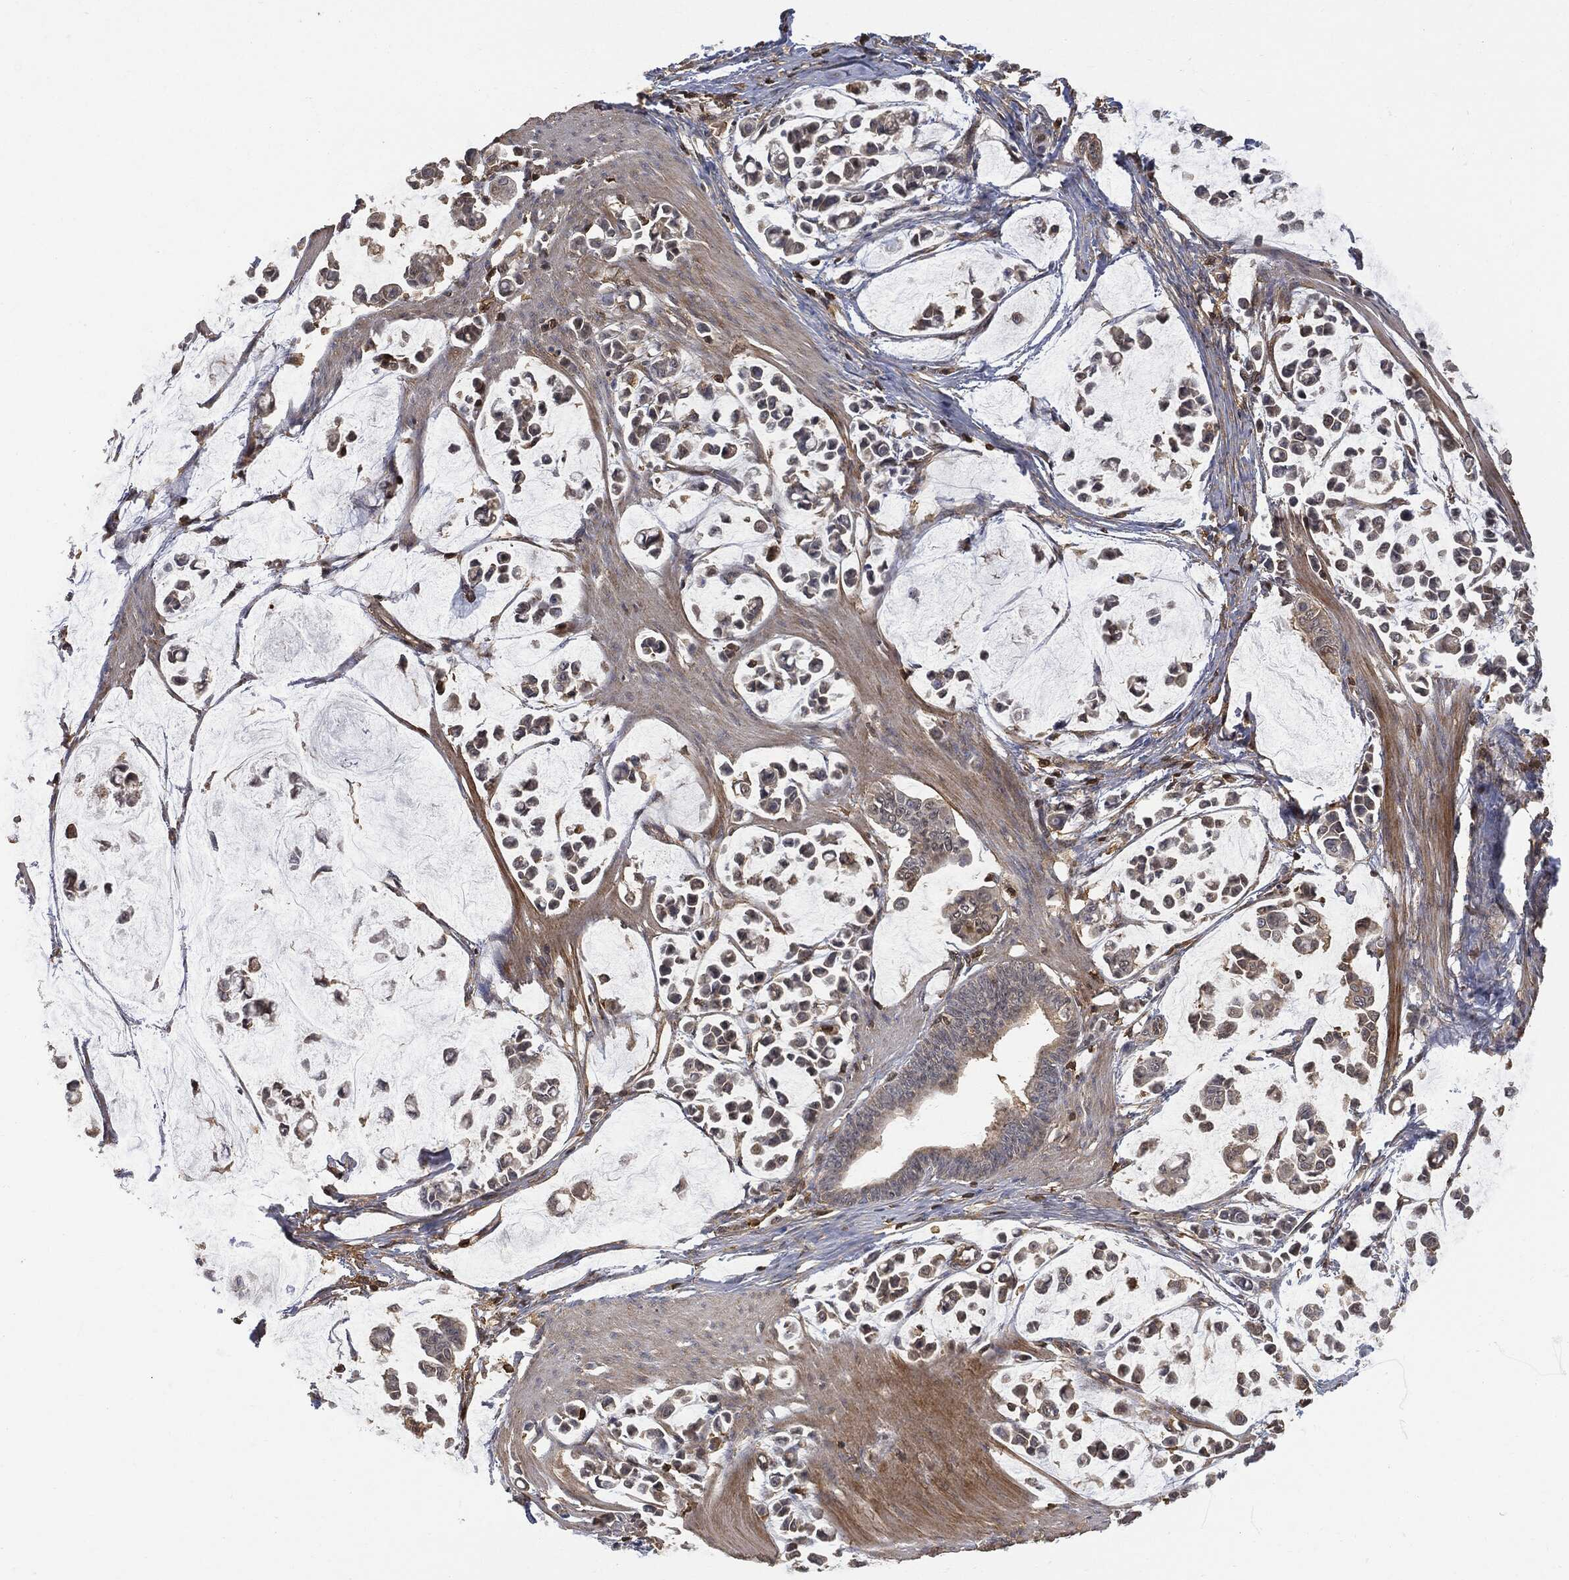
{"staining": {"intensity": "negative", "quantity": "none", "location": "none"}, "tissue": "stomach cancer", "cell_type": "Tumor cells", "image_type": "cancer", "snomed": [{"axis": "morphology", "description": "Adenocarcinoma, NOS"}, {"axis": "topography", "description": "Stomach"}], "caption": "Adenocarcinoma (stomach) was stained to show a protein in brown. There is no significant expression in tumor cells.", "gene": "PSMB10", "patient": {"sex": "male", "age": 82}}